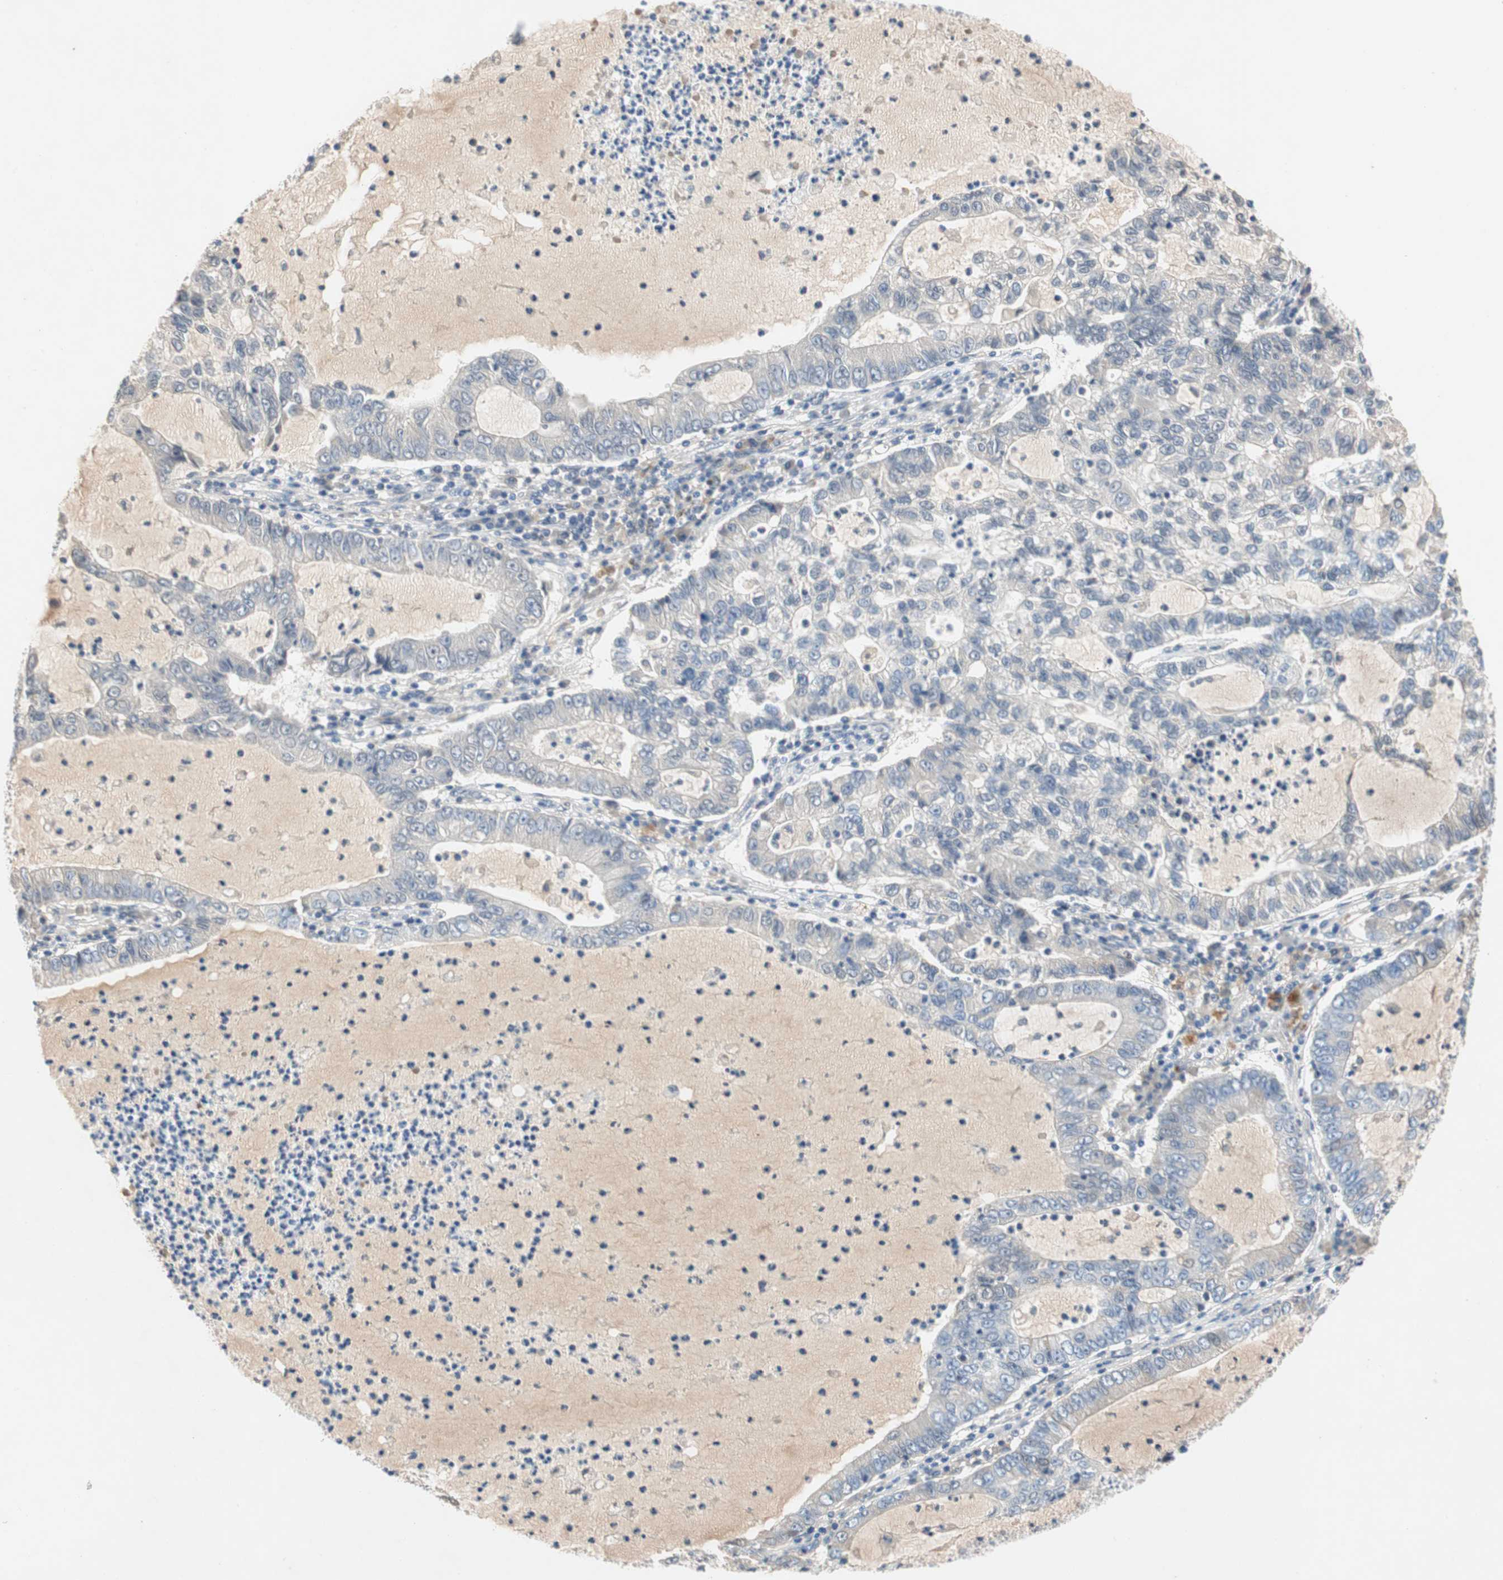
{"staining": {"intensity": "negative", "quantity": "none", "location": "none"}, "tissue": "lung cancer", "cell_type": "Tumor cells", "image_type": "cancer", "snomed": [{"axis": "morphology", "description": "Adenocarcinoma, NOS"}, {"axis": "topography", "description": "Lung"}], "caption": "Immunohistochemistry photomicrograph of lung cancer stained for a protein (brown), which exhibits no expression in tumor cells. Nuclei are stained in blue.", "gene": "RELB", "patient": {"sex": "female", "age": 51}}